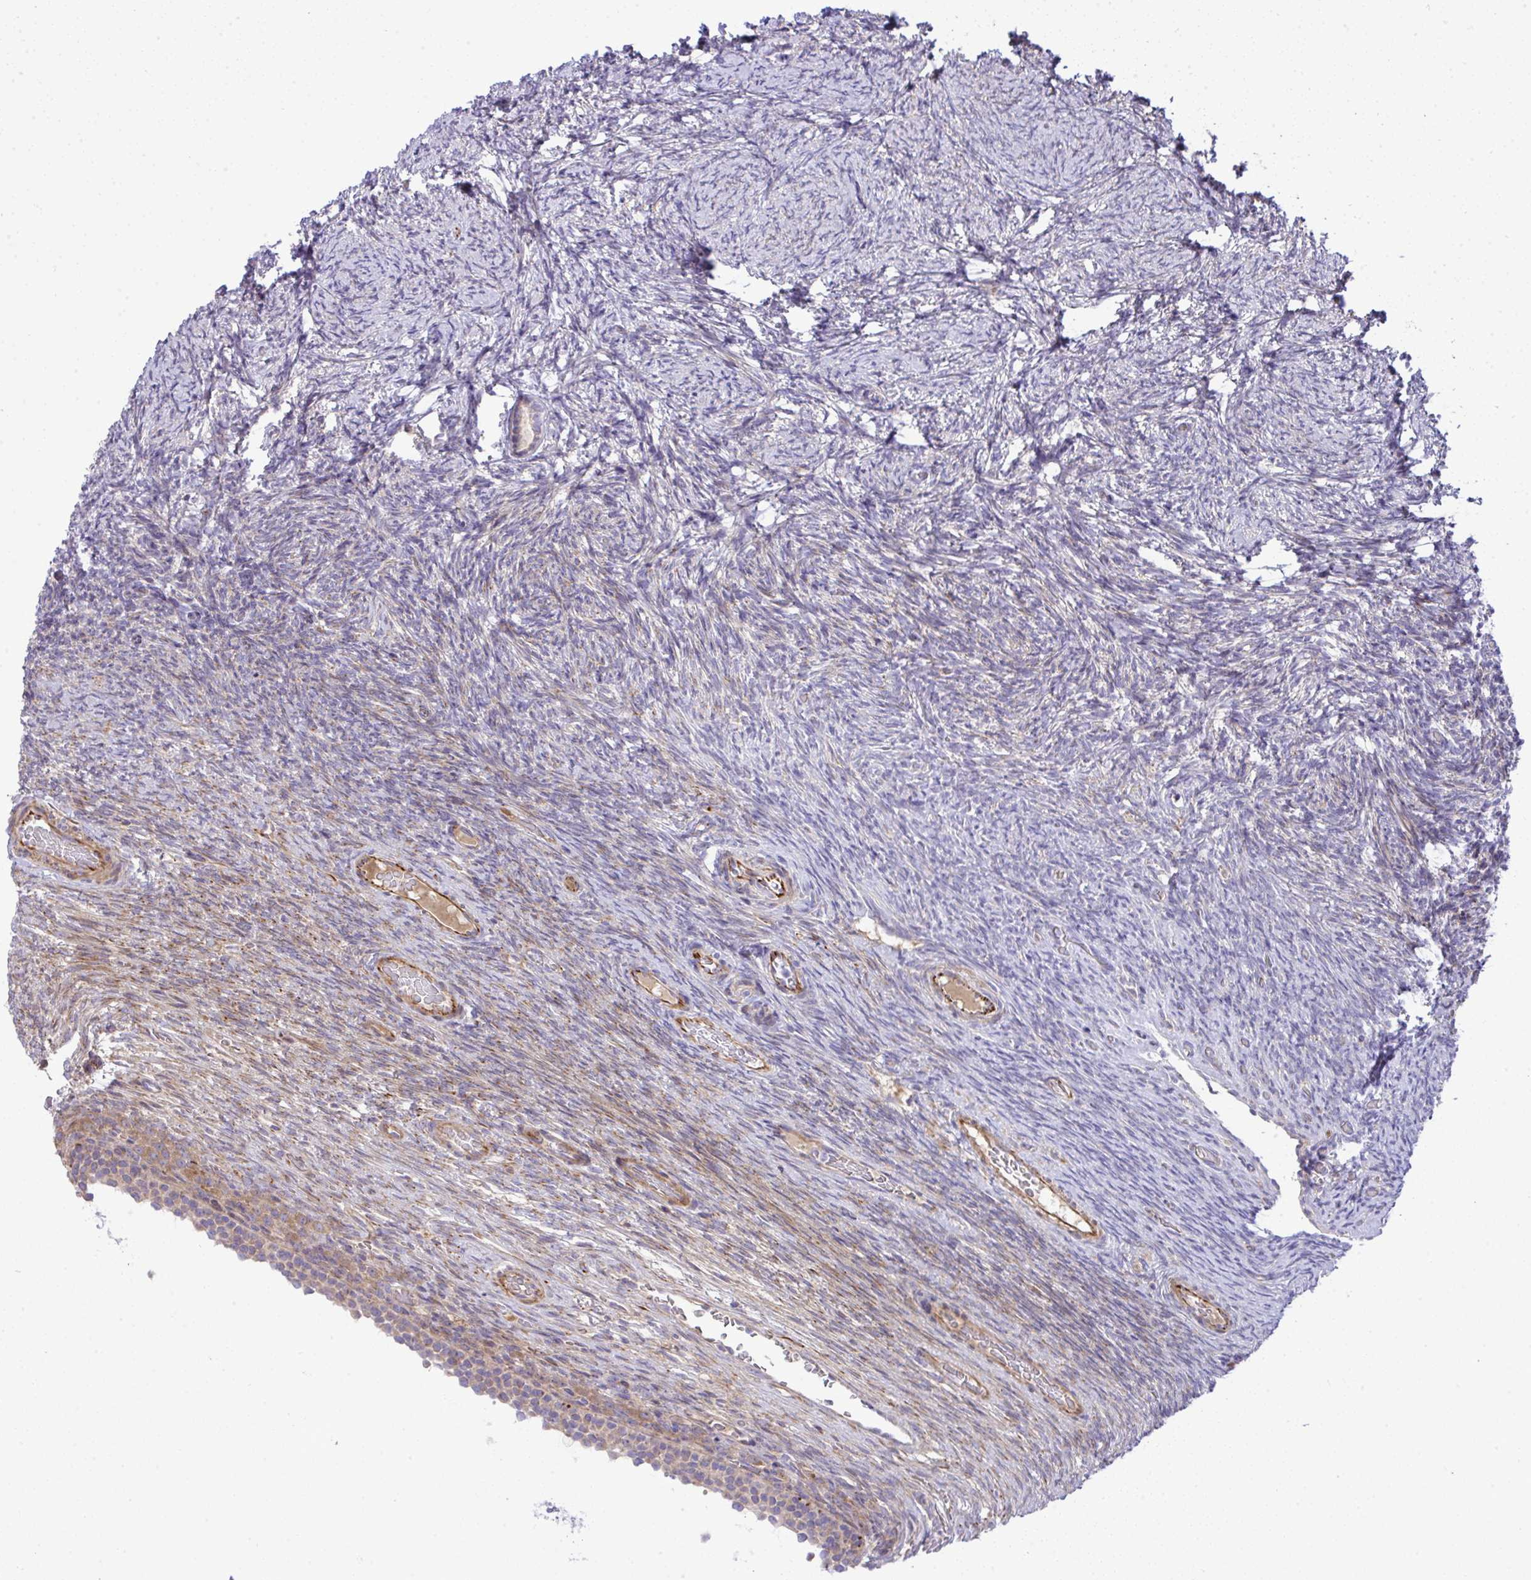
{"staining": {"intensity": "negative", "quantity": "none", "location": "none"}, "tissue": "ovary", "cell_type": "Follicle cells", "image_type": "normal", "snomed": [{"axis": "morphology", "description": "Normal tissue, NOS"}, {"axis": "topography", "description": "Ovary"}], "caption": "Immunohistochemical staining of benign ovary demonstrates no significant positivity in follicle cells. (DAB immunohistochemistry (IHC), high magnification).", "gene": "GRID2", "patient": {"sex": "female", "age": 34}}